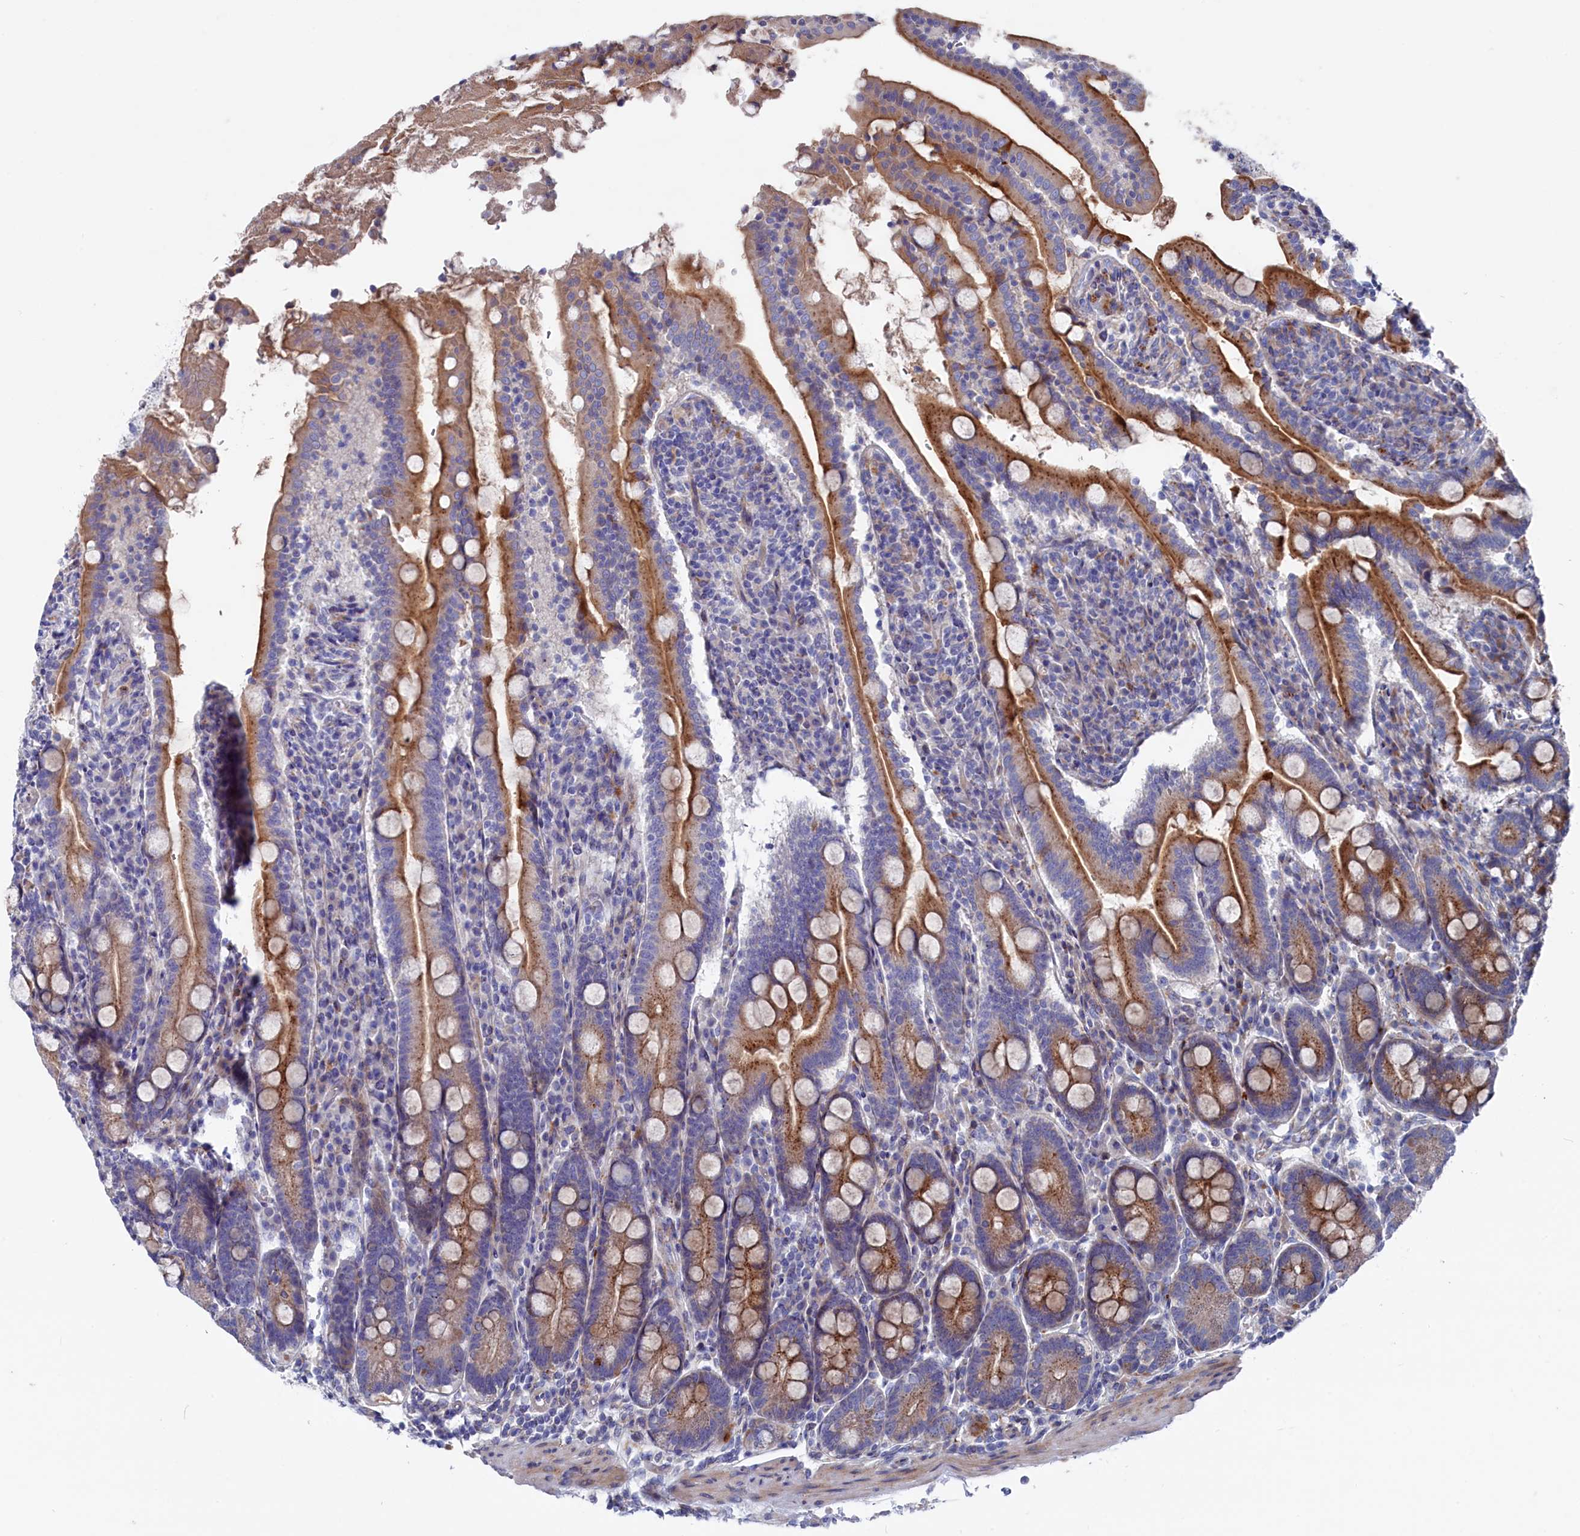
{"staining": {"intensity": "strong", "quantity": ">75%", "location": "cytoplasmic/membranous"}, "tissue": "duodenum", "cell_type": "Glandular cells", "image_type": "normal", "snomed": [{"axis": "morphology", "description": "Normal tissue, NOS"}, {"axis": "topography", "description": "Duodenum"}], "caption": "Protein staining of benign duodenum shows strong cytoplasmic/membranous expression in about >75% of glandular cells.", "gene": "NUDT7", "patient": {"sex": "male", "age": 35}}